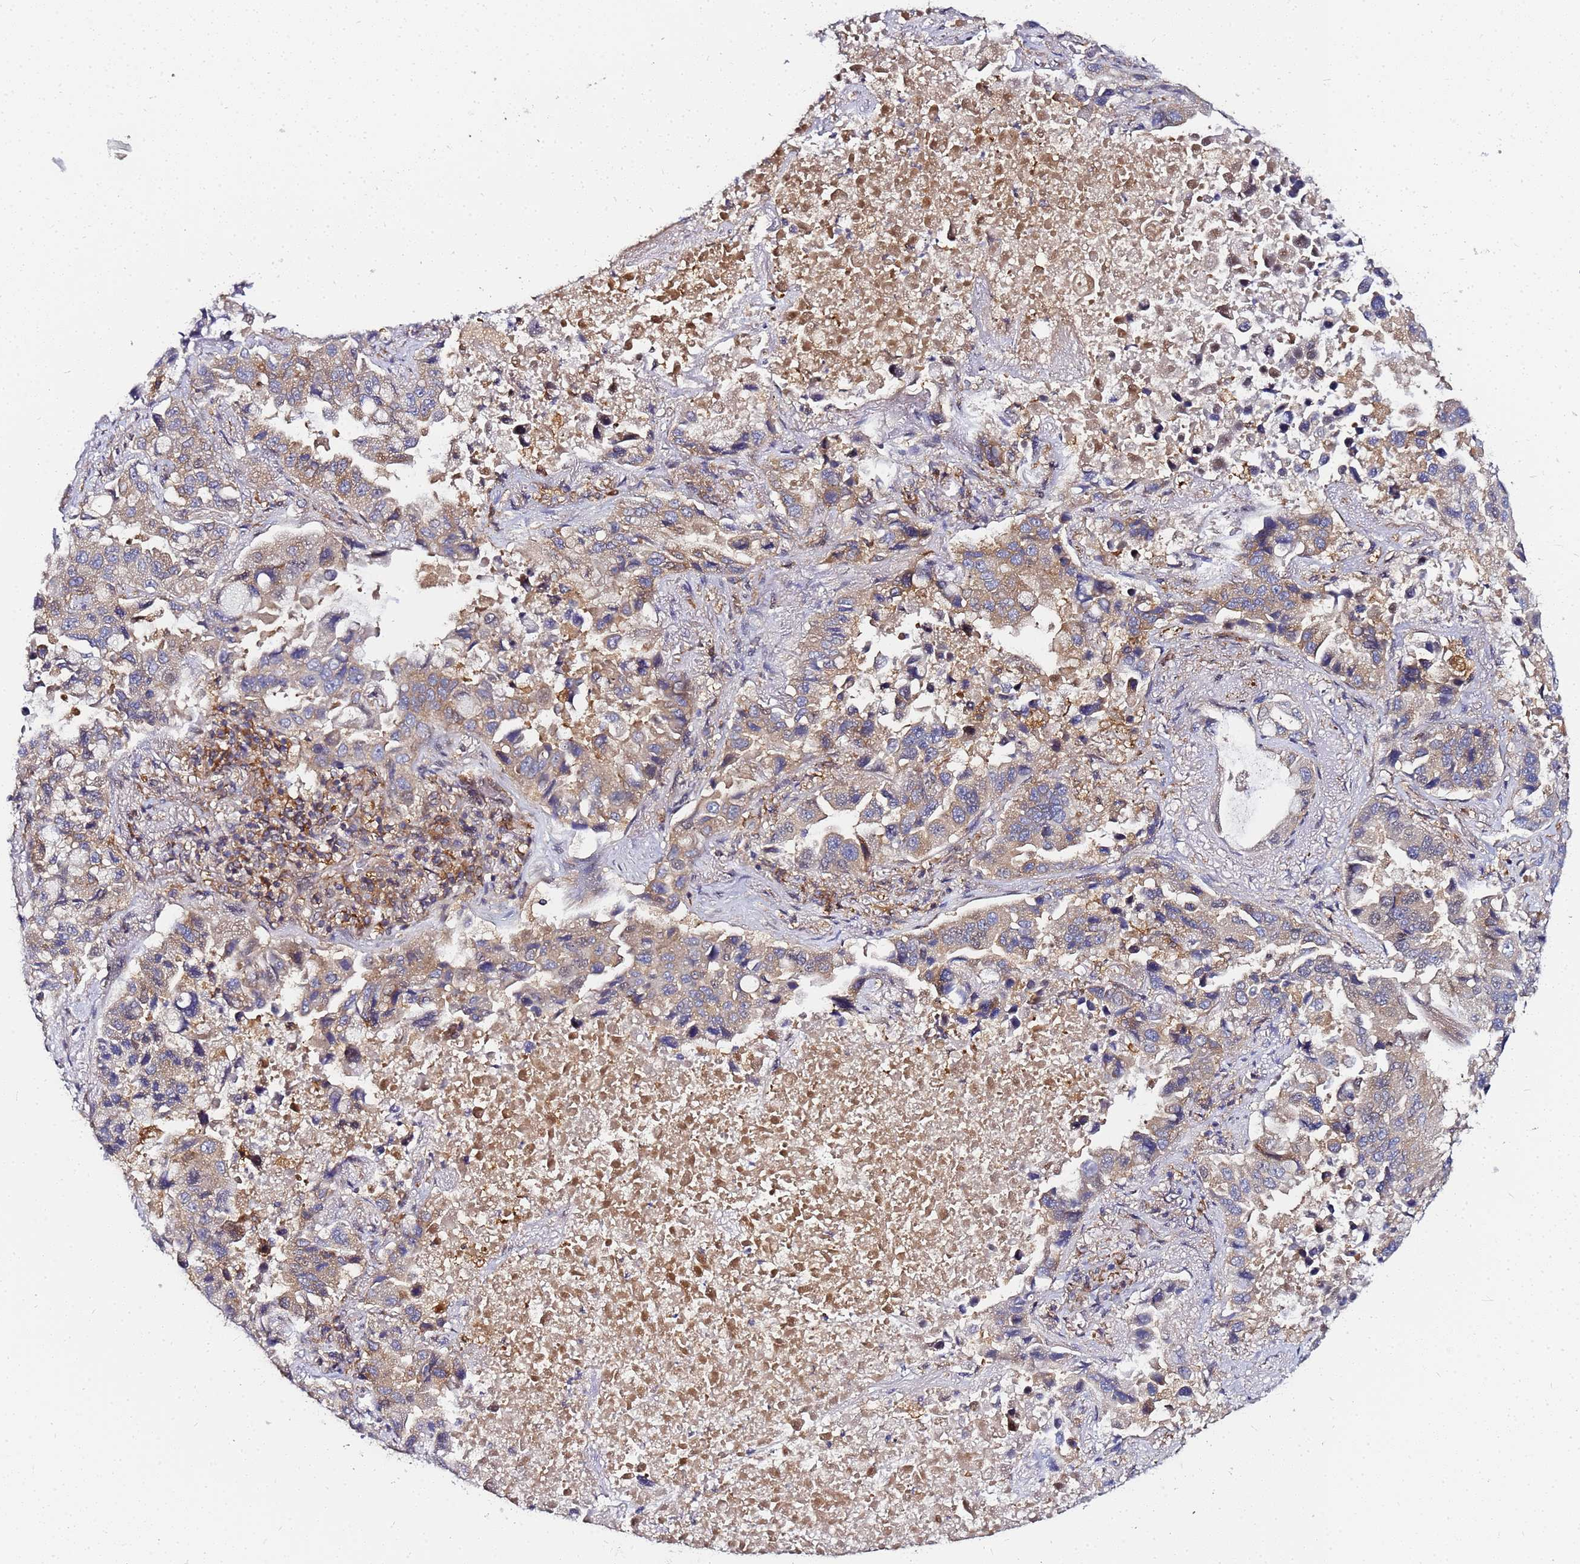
{"staining": {"intensity": "moderate", "quantity": ">75%", "location": "cytoplasmic/membranous"}, "tissue": "lung cancer", "cell_type": "Tumor cells", "image_type": "cancer", "snomed": [{"axis": "morphology", "description": "Adenocarcinoma, NOS"}, {"axis": "topography", "description": "Lung"}], "caption": "A brown stain highlights moderate cytoplasmic/membranous expression of a protein in lung cancer tumor cells. Ihc stains the protein in brown and the nuclei are stained blue.", "gene": "CHM", "patient": {"sex": "male", "age": 64}}